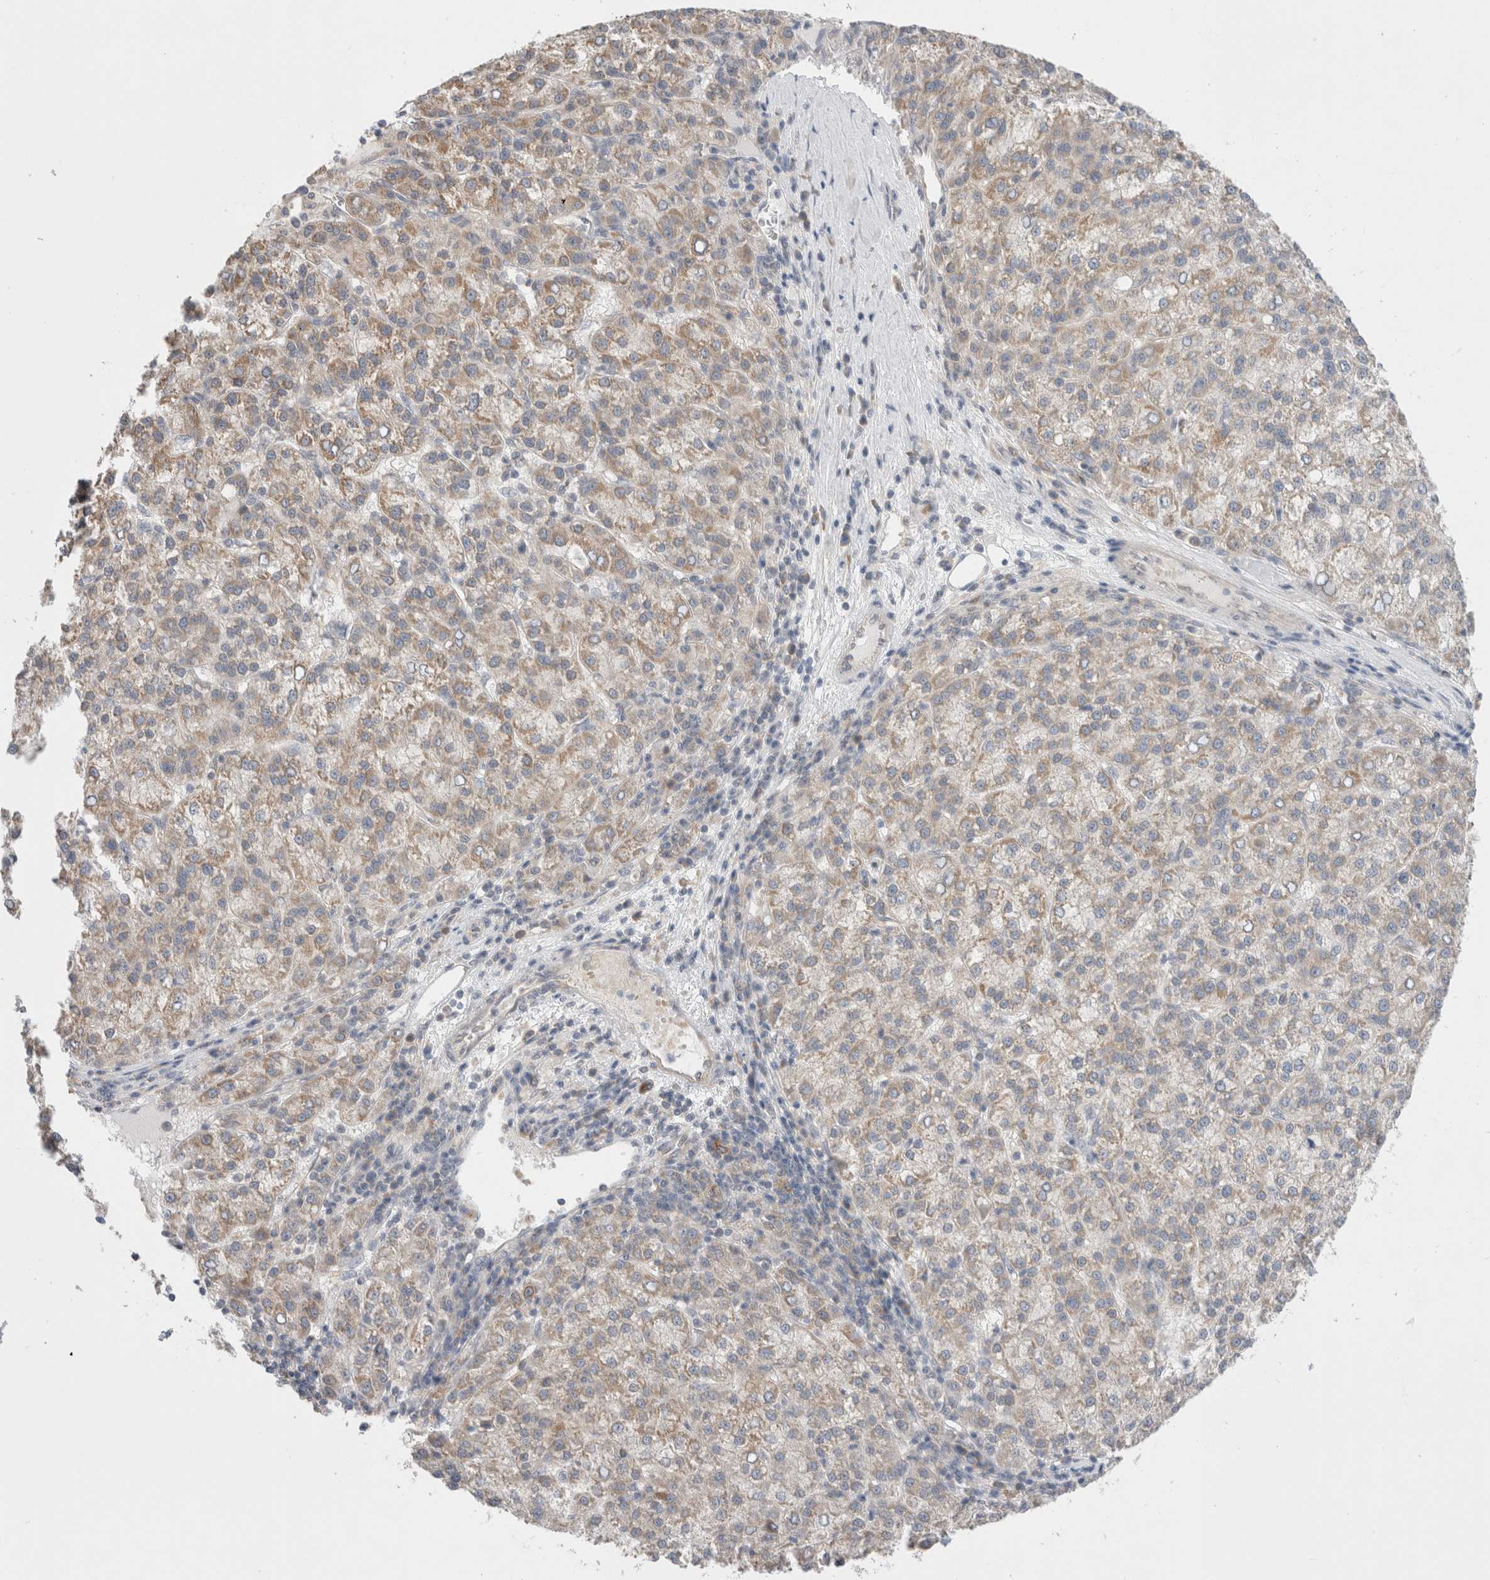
{"staining": {"intensity": "weak", "quantity": ">75%", "location": "cytoplasmic/membranous"}, "tissue": "liver cancer", "cell_type": "Tumor cells", "image_type": "cancer", "snomed": [{"axis": "morphology", "description": "Carcinoma, Hepatocellular, NOS"}, {"axis": "topography", "description": "Liver"}], "caption": "The immunohistochemical stain shows weak cytoplasmic/membranous staining in tumor cells of hepatocellular carcinoma (liver) tissue.", "gene": "NDOR1", "patient": {"sex": "female", "age": 58}}